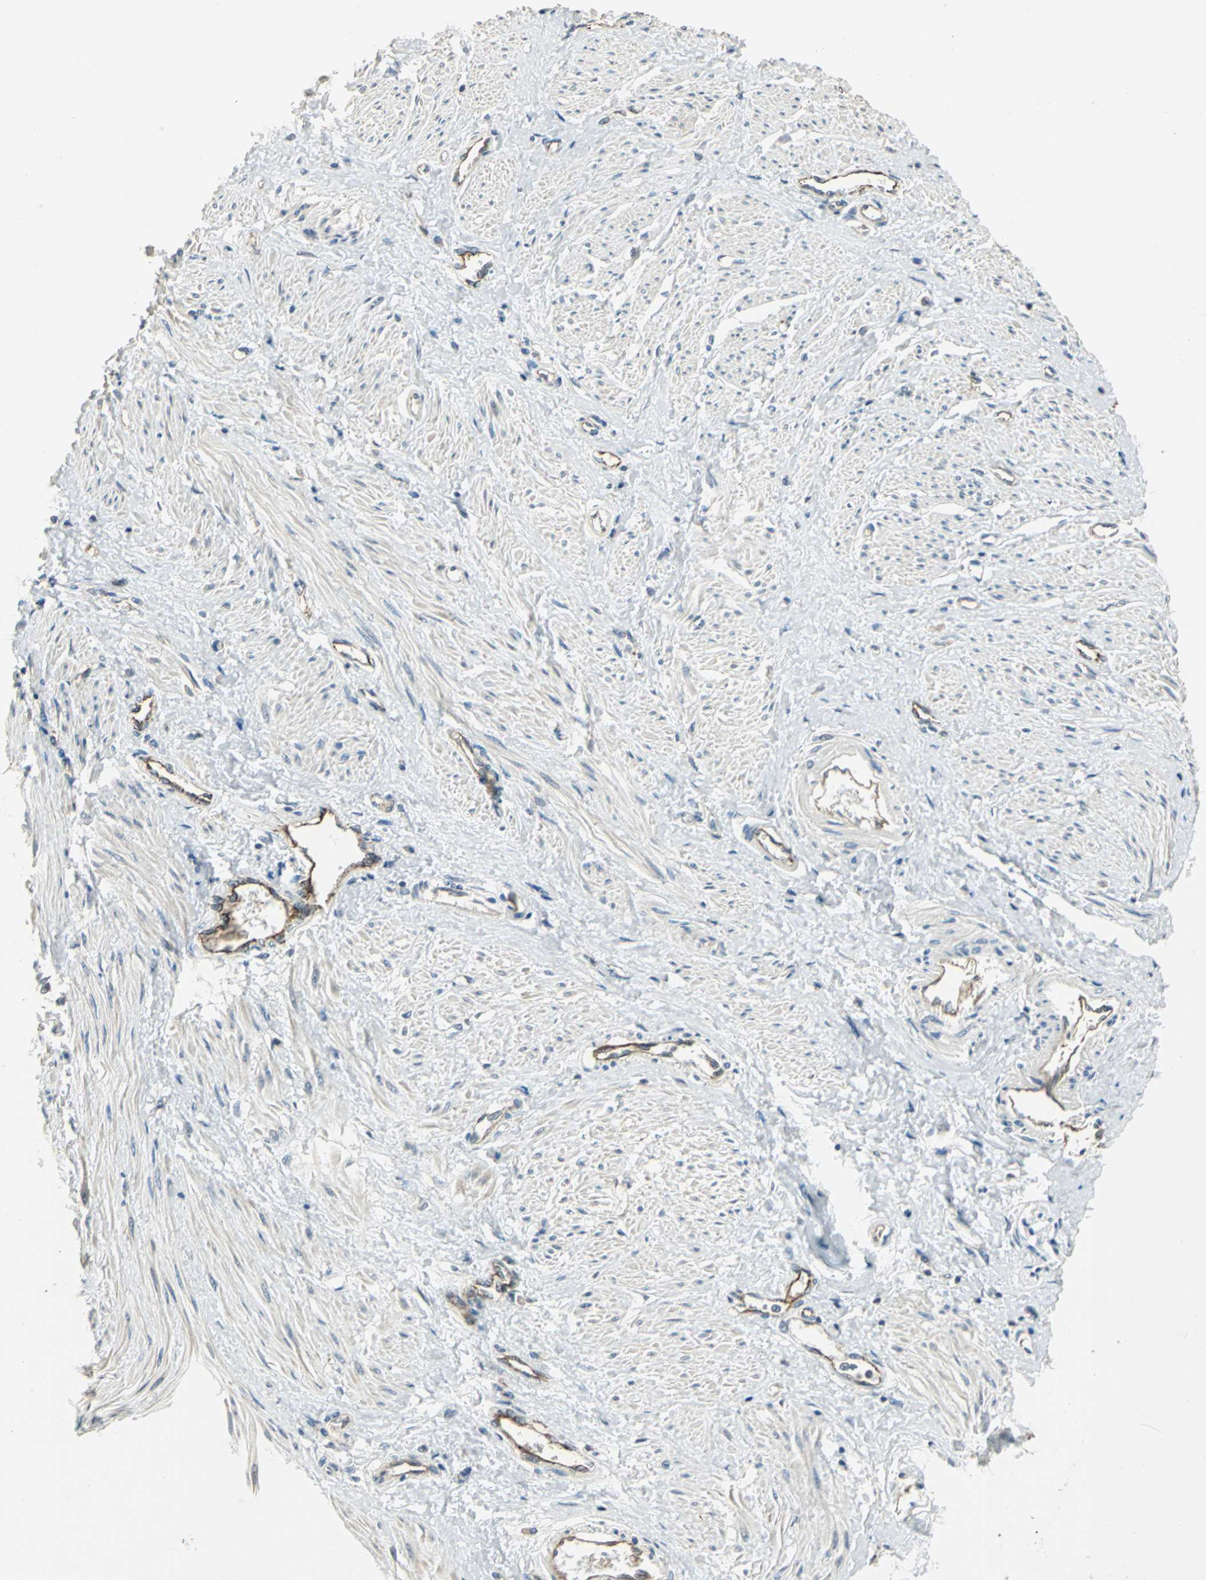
{"staining": {"intensity": "weak", "quantity": "25%-75%", "location": "cytoplasmic/membranous"}, "tissue": "smooth muscle", "cell_type": "Smooth muscle cells", "image_type": "normal", "snomed": [{"axis": "morphology", "description": "Normal tissue, NOS"}, {"axis": "topography", "description": "Smooth muscle"}, {"axis": "topography", "description": "Uterus"}], "caption": "This photomicrograph displays IHC staining of normal human smooth muscle, with low weak cytoplasmic/membranous positivity in about 25%-75% of smooth muscle cells.", "gene": "RAPGEF1", "patient": {"sex": "female", "age": 39}}